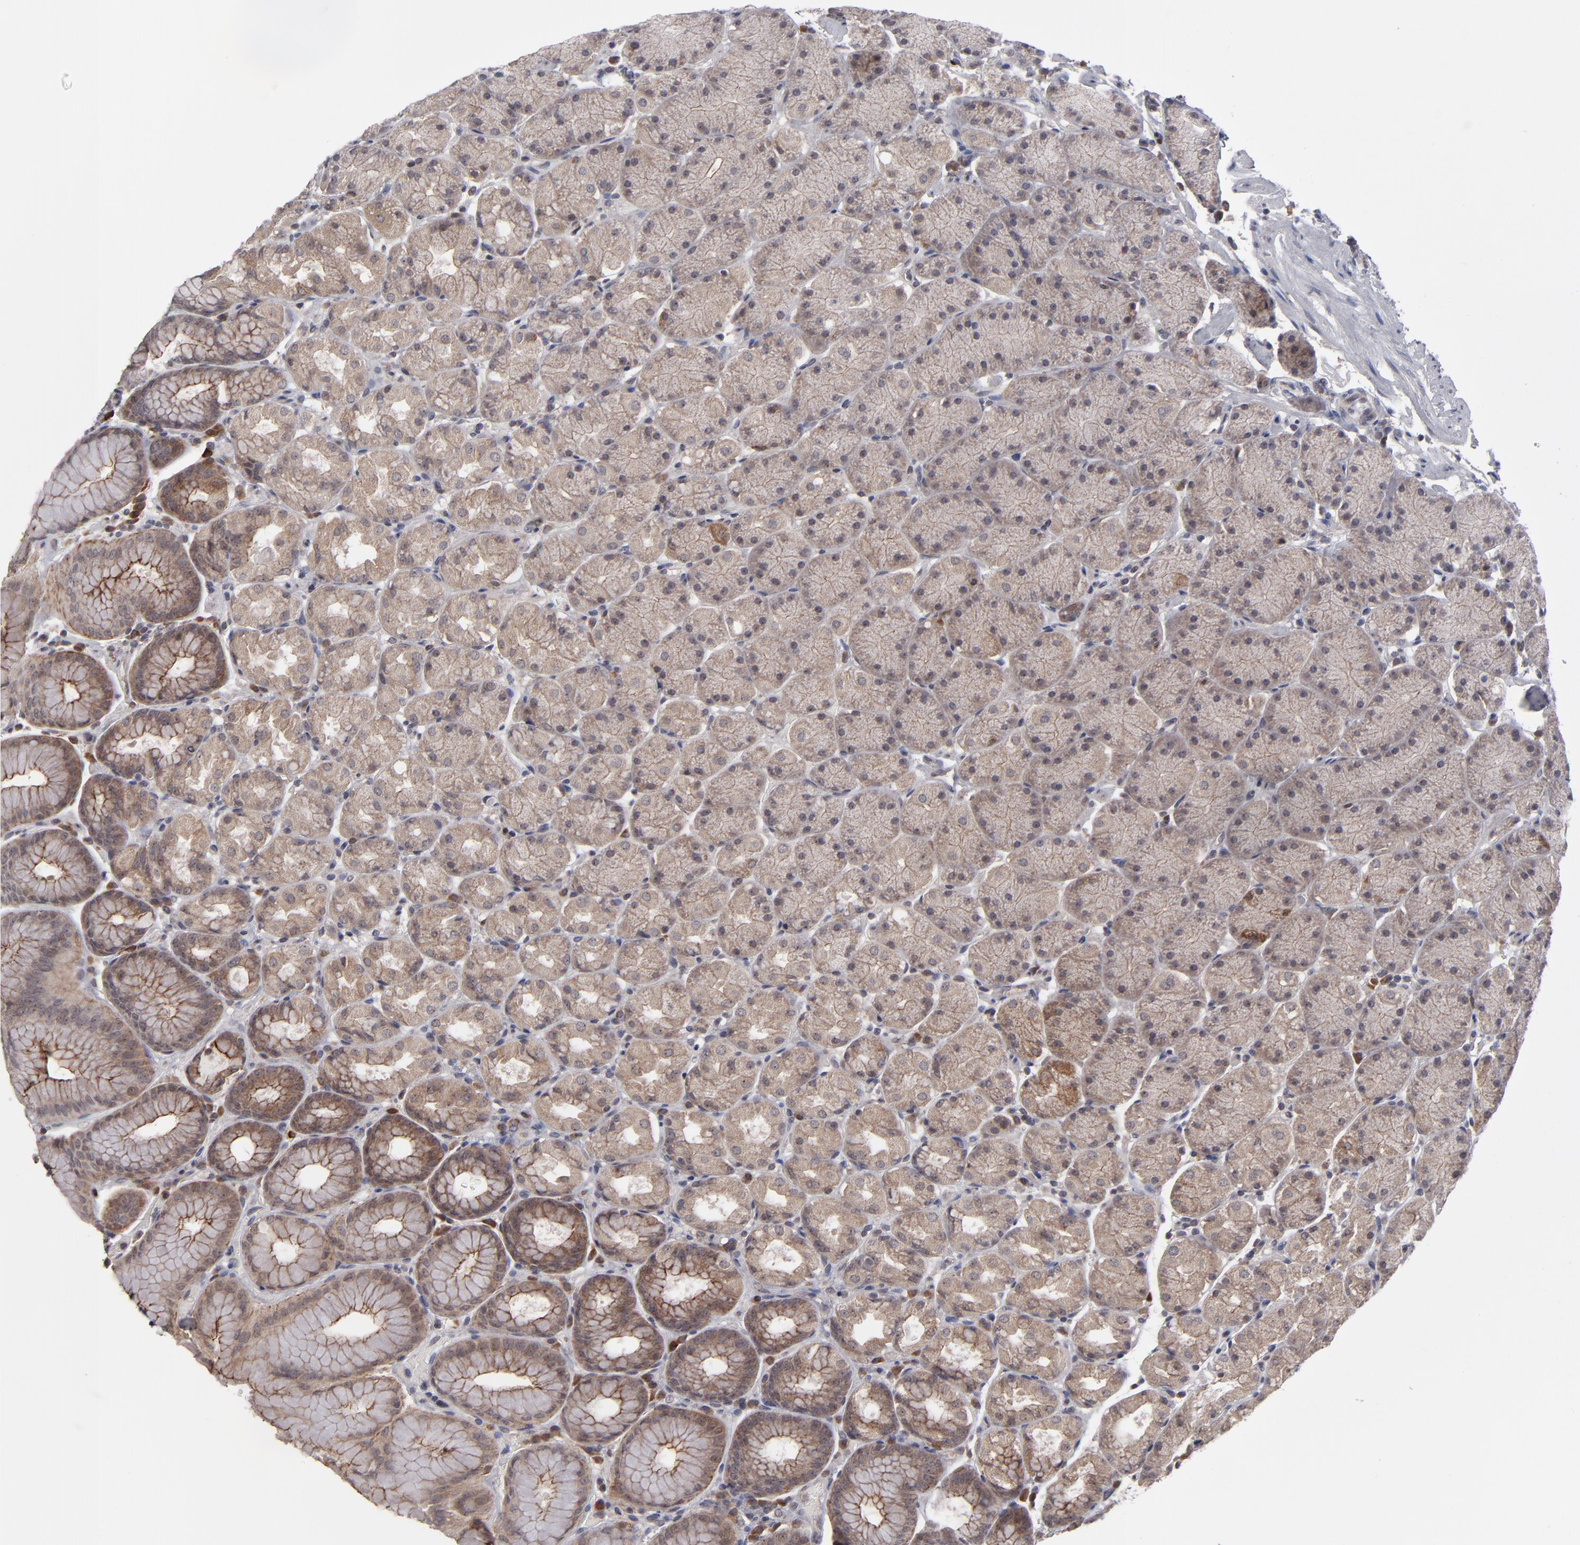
{"staining": {"intensity": "moderate", "quantity": ">75%", "location": "cytoplasmic/membranous"}, "tissue": "stomach", "cell_type": "Glandular cells", "image_type": "normal", "snomed": [{"axis": "morphology", "description": "Normal tissue, NOS"}, {"axis": "topography", "description": "Stomach, upper"}, {"axis": "topography", "description": "Stomach"}], "caption": "Protein staining by immunohistochemistry (IHC) exhibits moderate cytoplasmic/membranous positivity in approximately >75% of glandular cells in normal stomach. Nuclei are stained in blue.", "gene": "GLCCI1", "patient": {"sex": "male", "age": 76}}